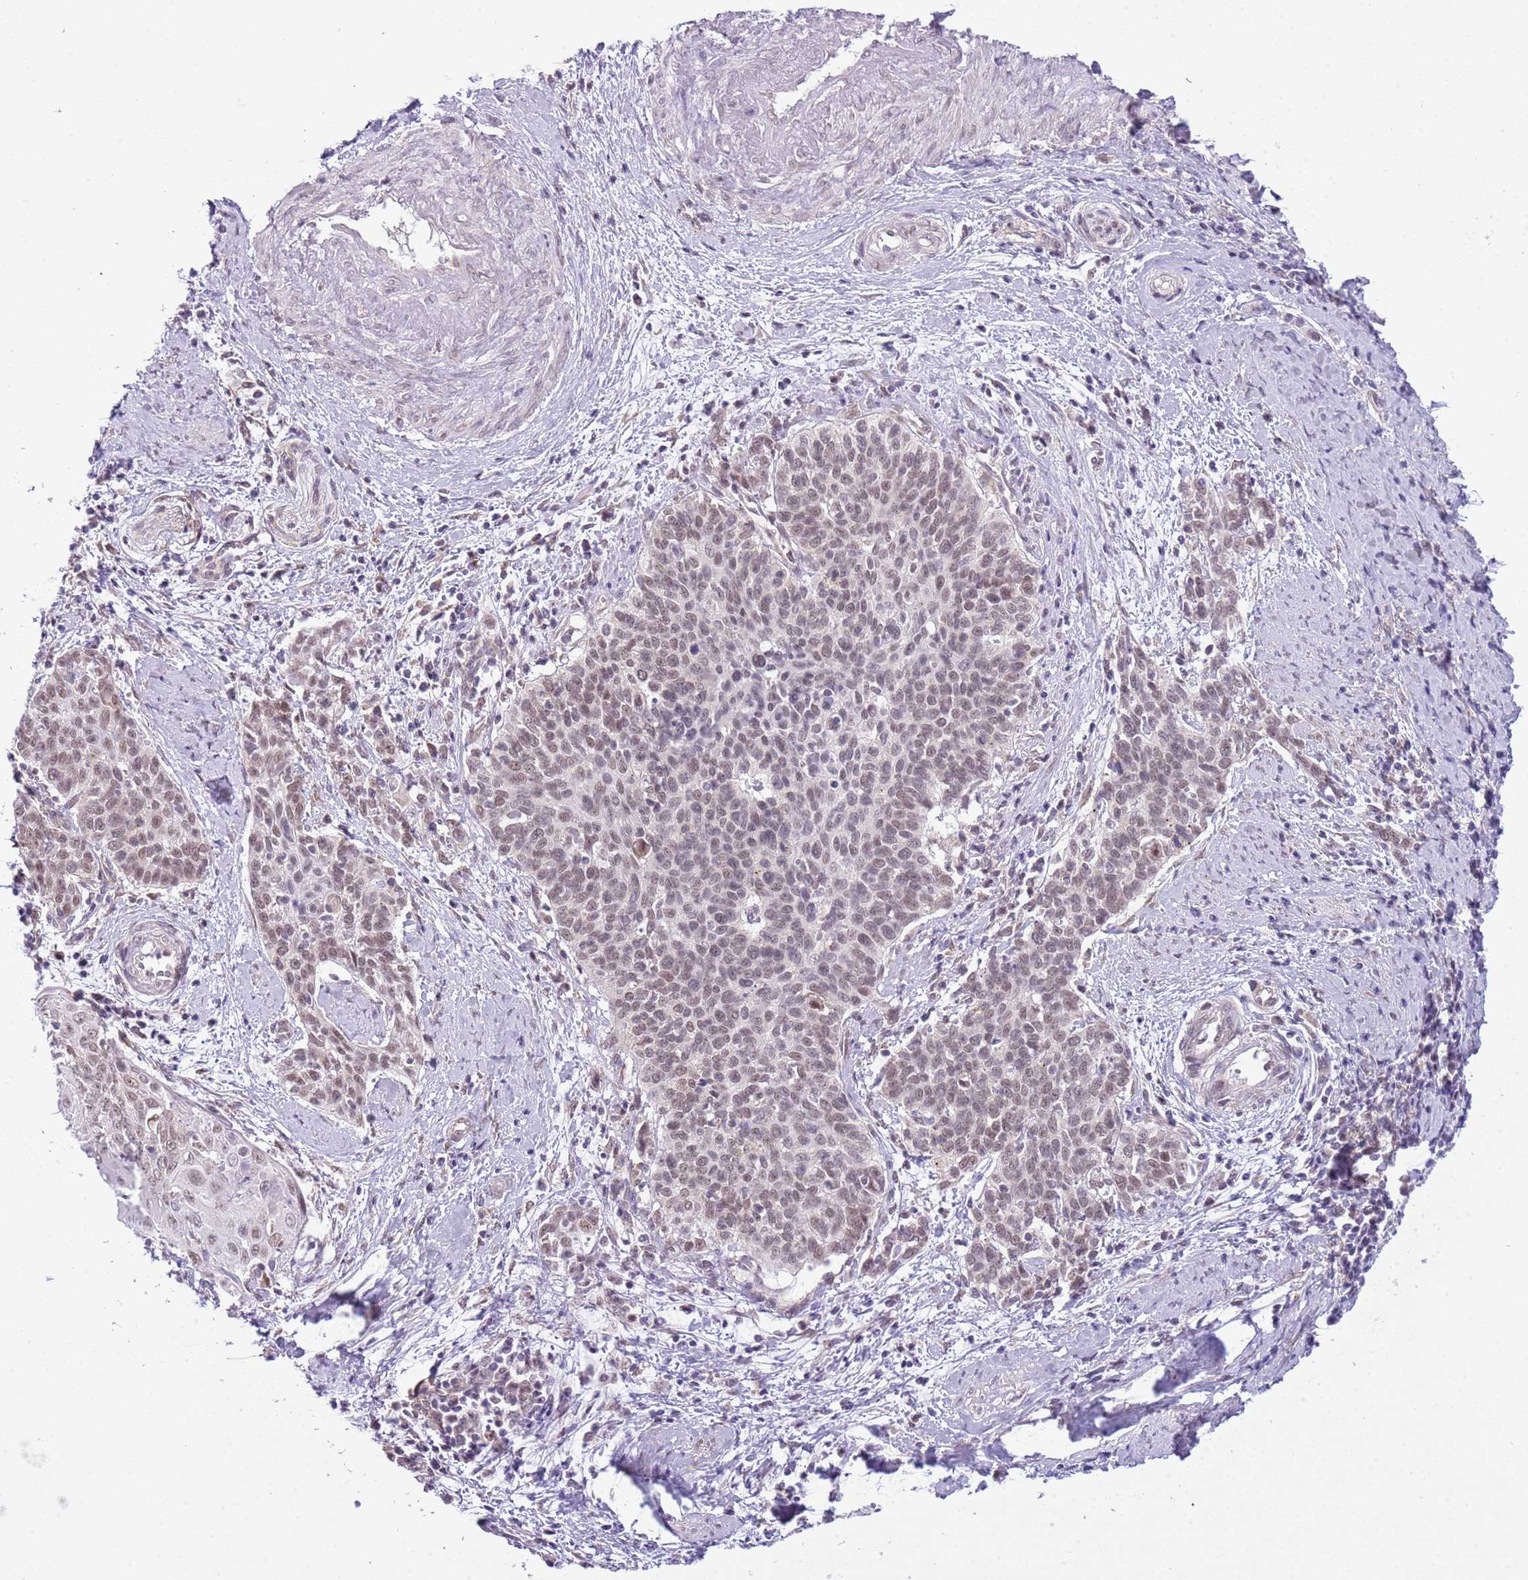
{"staining": {"intensity": "weak", "quantity": ">75%", "location": "nuclear"}, "tissue": "cervical cancer", "cell_type": "Tumor cells", "image_type": "cancer", "snomed": [{"axis": "morphology", "description": "Squamous cell carcinoma, NOS"}, {"axis": "topography", "description": "Cervix"}], "caption": "There is low levels of weak nuclear positivity in tumor cells of cervical squamous cell carcinoma, as demonstrated by immunohistochemical staining (brown color).", "gene": "FAM120C", "patient": {"sex": "female", "age": 39}}